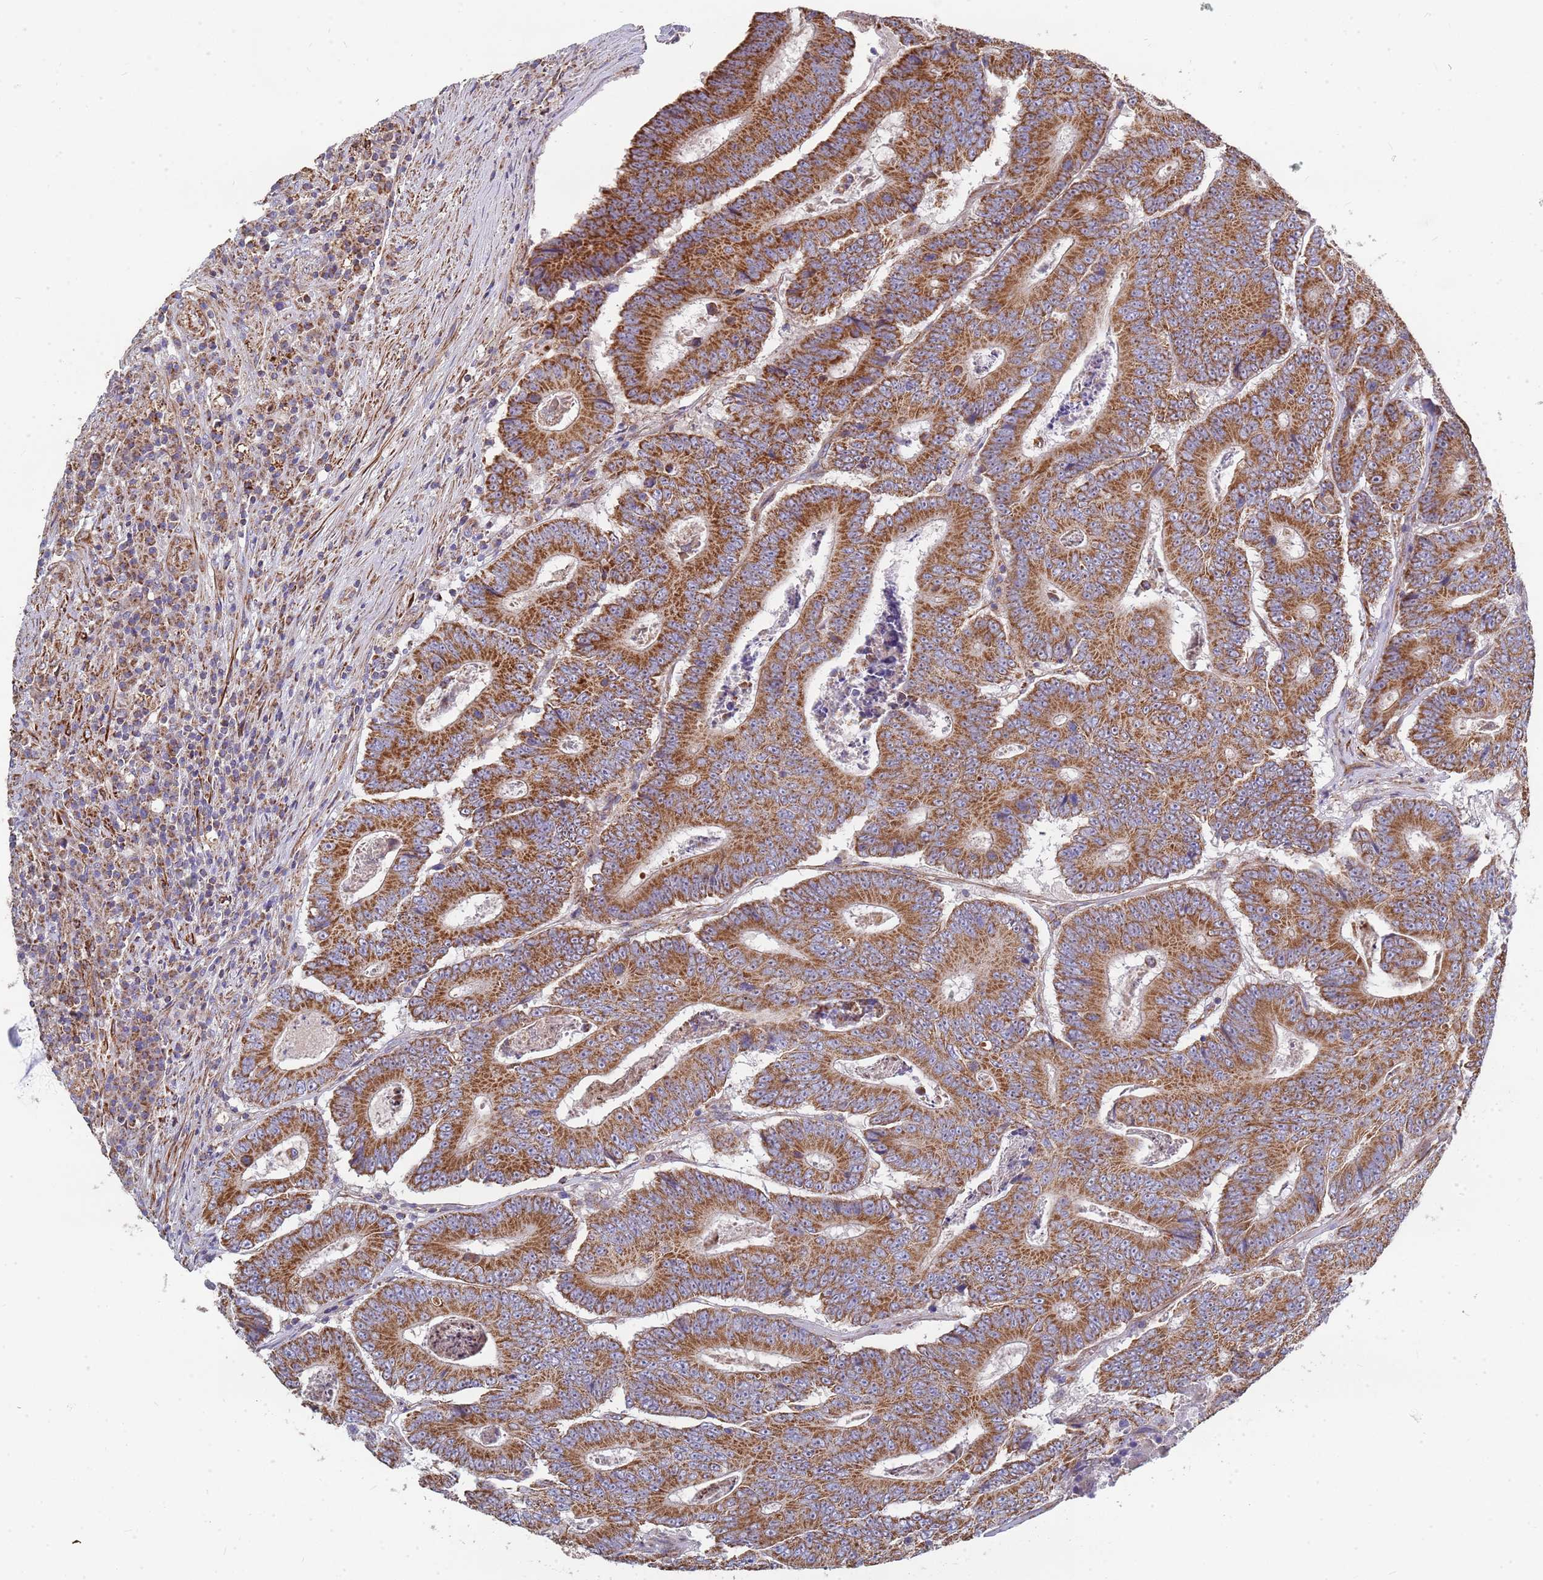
{"staining": {"intensity": "strong", "quantity": ">75%", "location": "cytoplasmic/membranous"}, "tissue": "colorectal cancer", "cell_type": "Tumor cells", "image_type": "cancer", "snomed": [{"axis": "morphology", "description": "Adenocarcinoma, NOS"}, {"axis": "topography", "description": "Colon"}], "caption": "IHC of adenocarcinoma (colorectal) exhibits high levels of strong cytoplasmic/membranous expression in about >75% of tumor cells.", "gene": "WDFY3", "patient": {"sex": "male", "age": 83}}